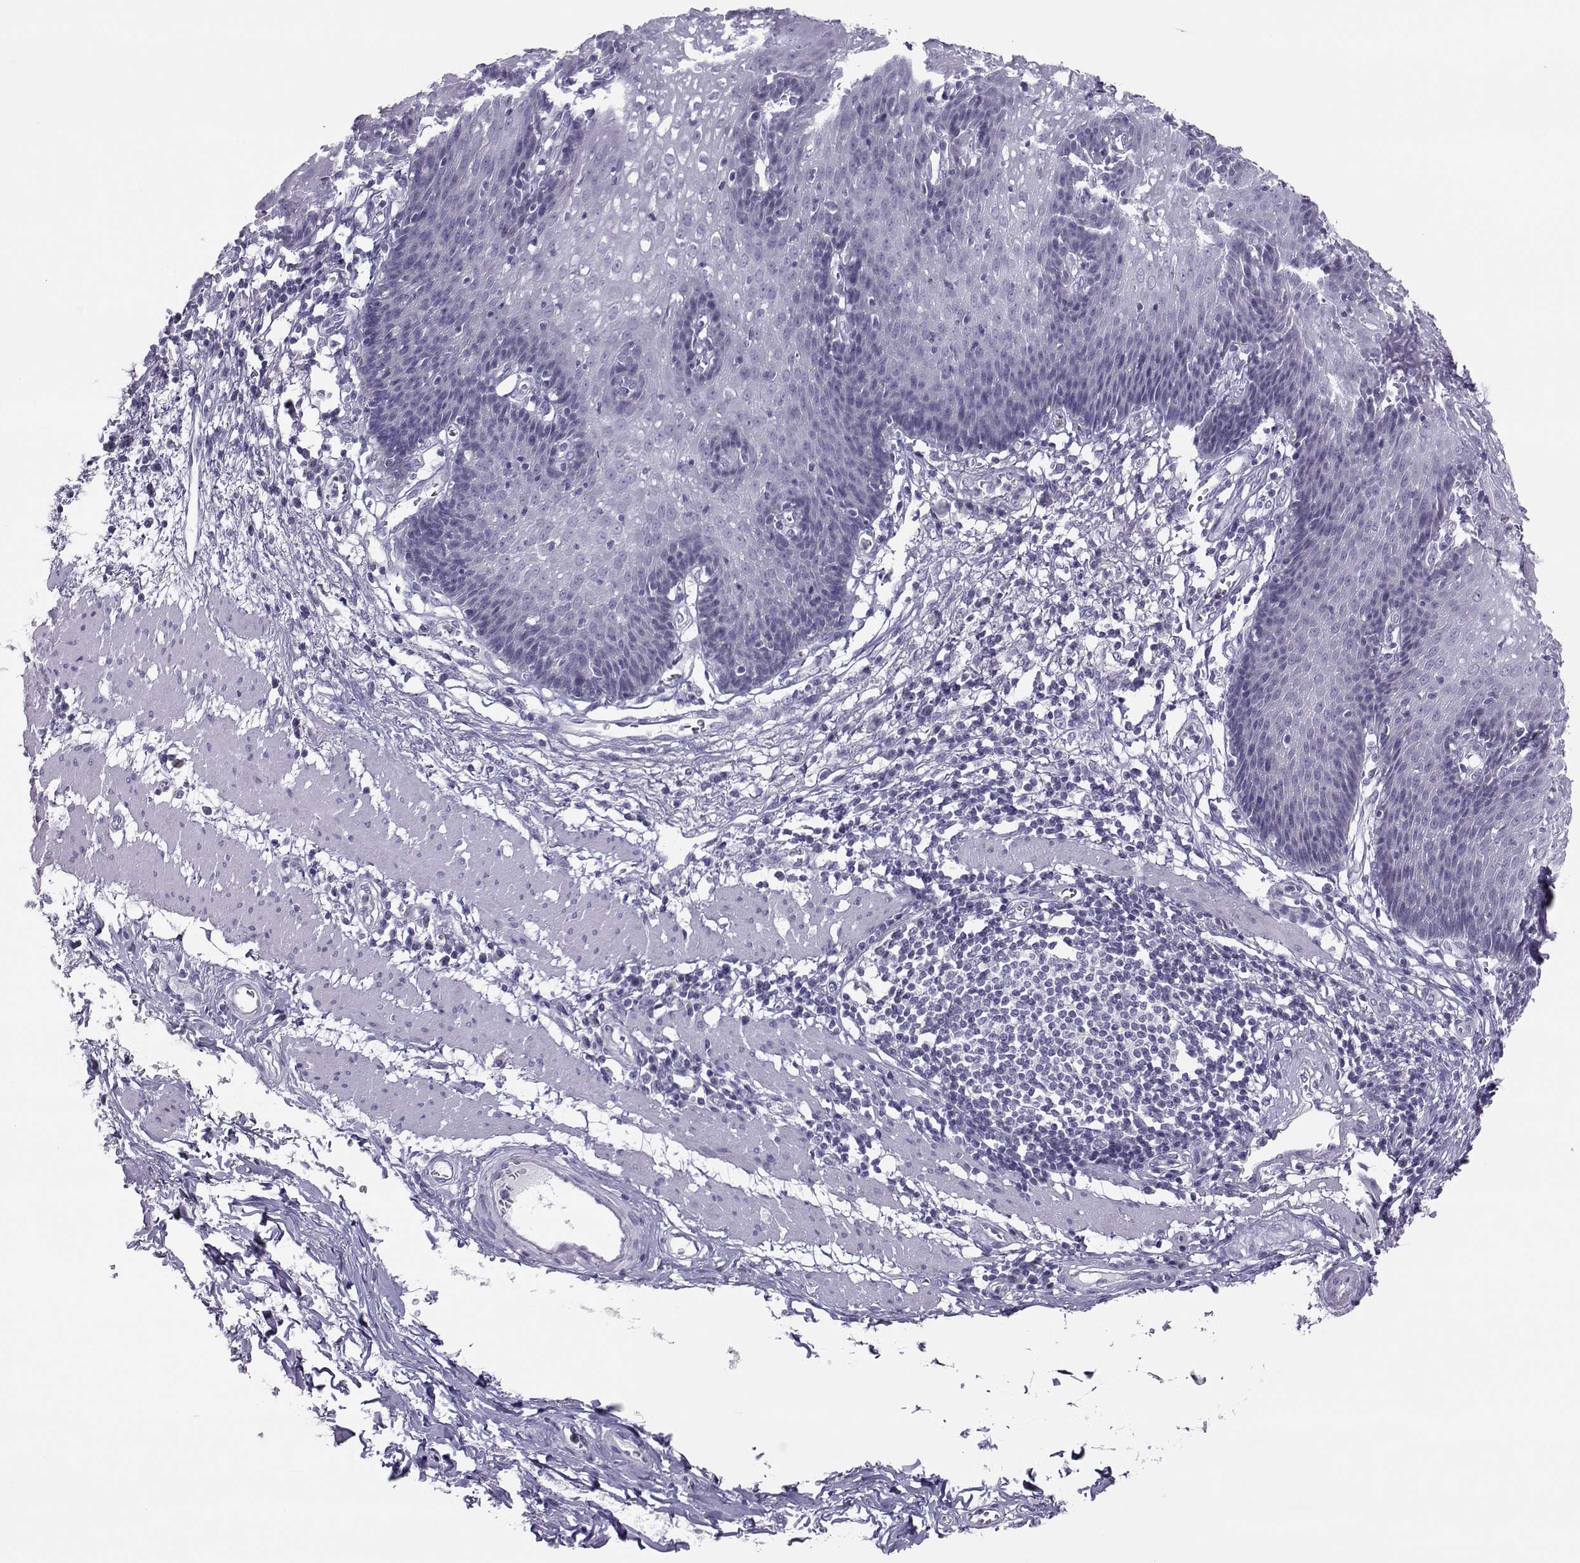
{"staining": {"intensity": "negative", "quantity": "none", "location": "none"}, "tissue": "esophagus", "cell_type": "Squamous epithelial cells", "image_type": "normal", "snomed": [{"axis": "morphology", "description": "Normal tissue, NOS"}, {"axis": "topography", "description": "Esophagus"}], "caption": "This is a histopathology image of immunohistochemistry (IHC) staining of normal esophagus, which shows no expression in squamous epithelial cells. Nuclei are stained in blue.", "gene": "TRPM7", "patient": {"sex": "male", "age": 57}}